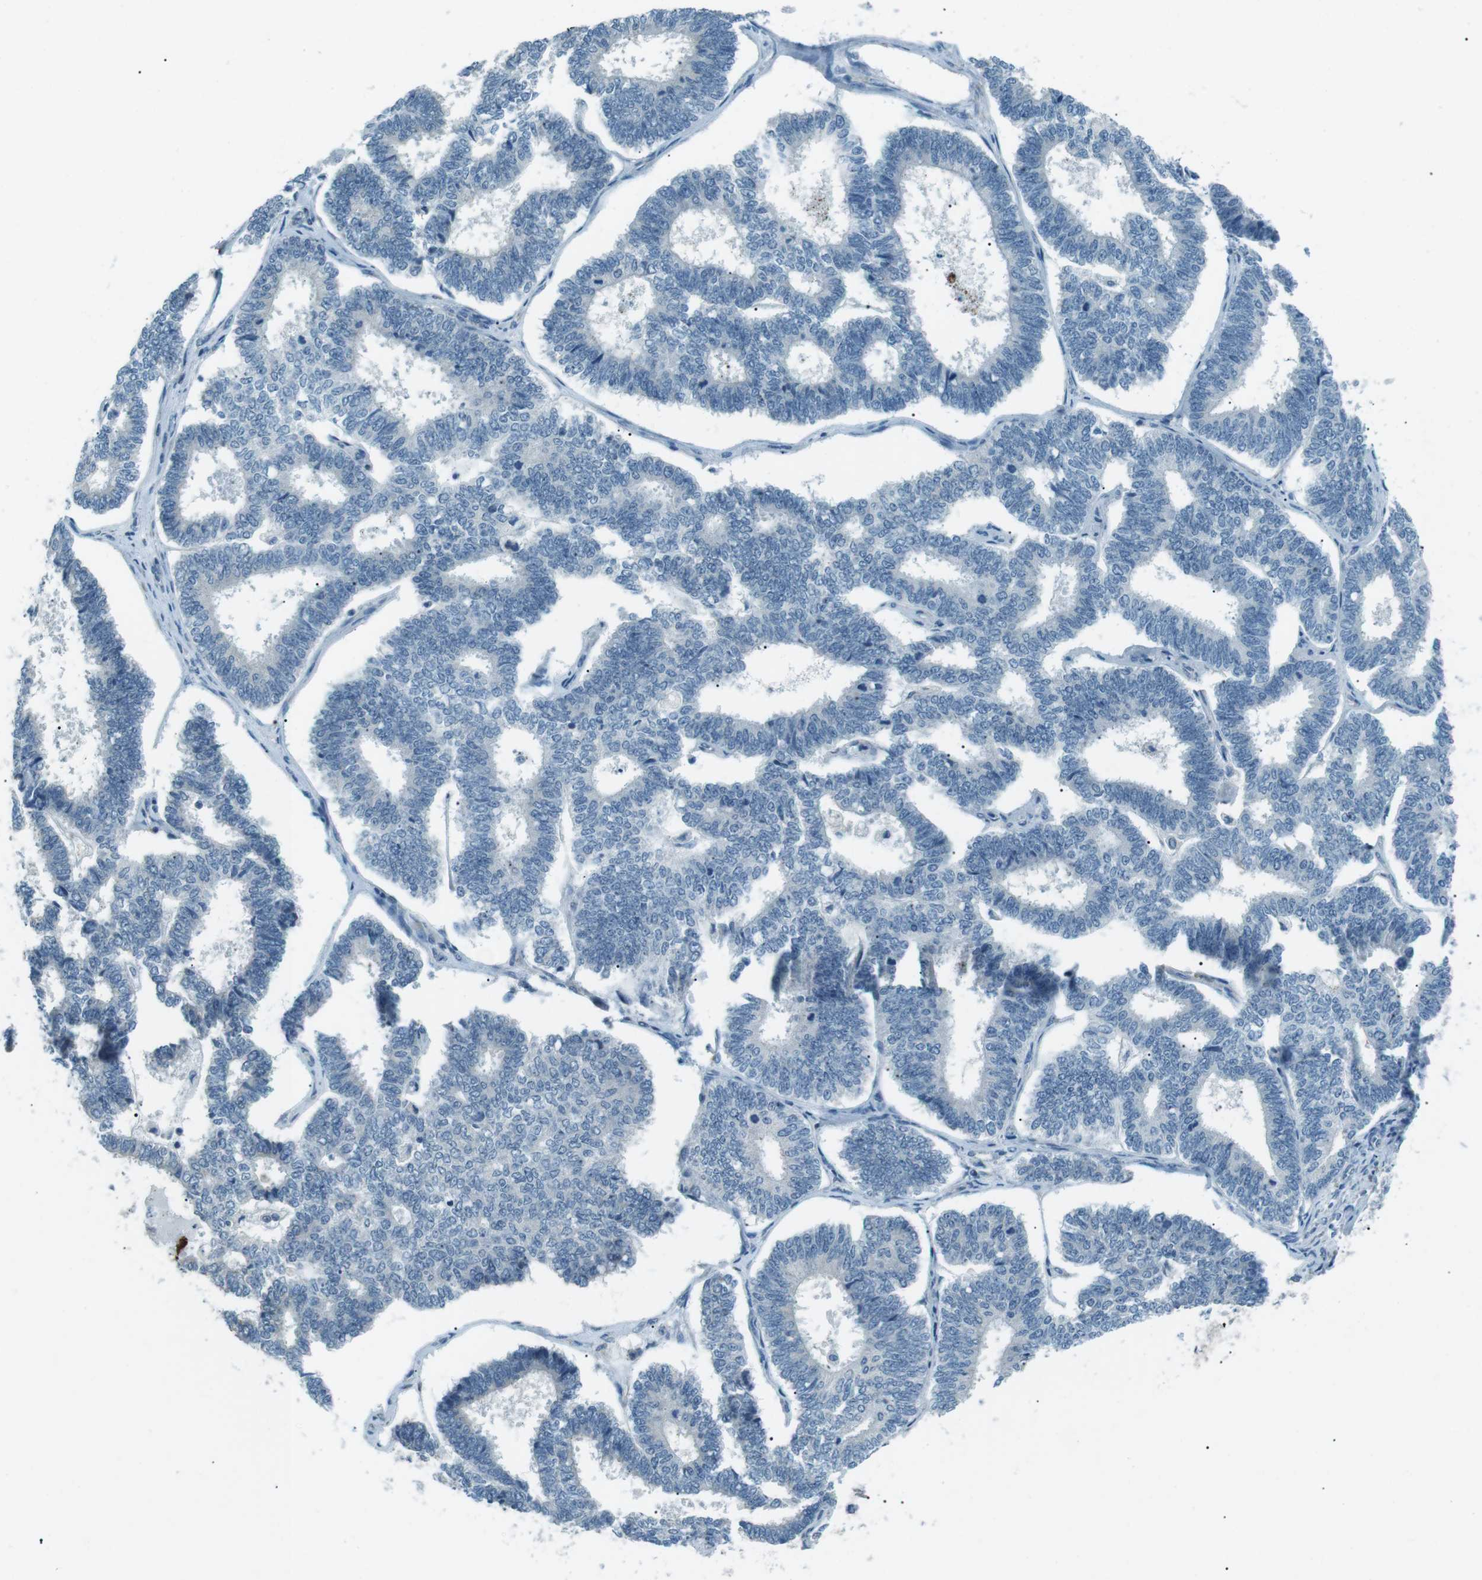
{"staining": {"intensity": "negative", "quantity": "none", "location": "none"}, "tissue": "endometrial cancer", "cell_type": "Tumor cells", "image_type": "cancer", "snomed": [{"axis": "morphology", "description": "Adenocarcinoma, NOS"}, {"axis": "topography", "description": "Endometrium"}], "caption": "Immunohistochemical staining of human endometrial cancer displays no significant expression in tumor cells.", "gene": "SERPINB2", "patient": {"sex": "female", "age": 70}}